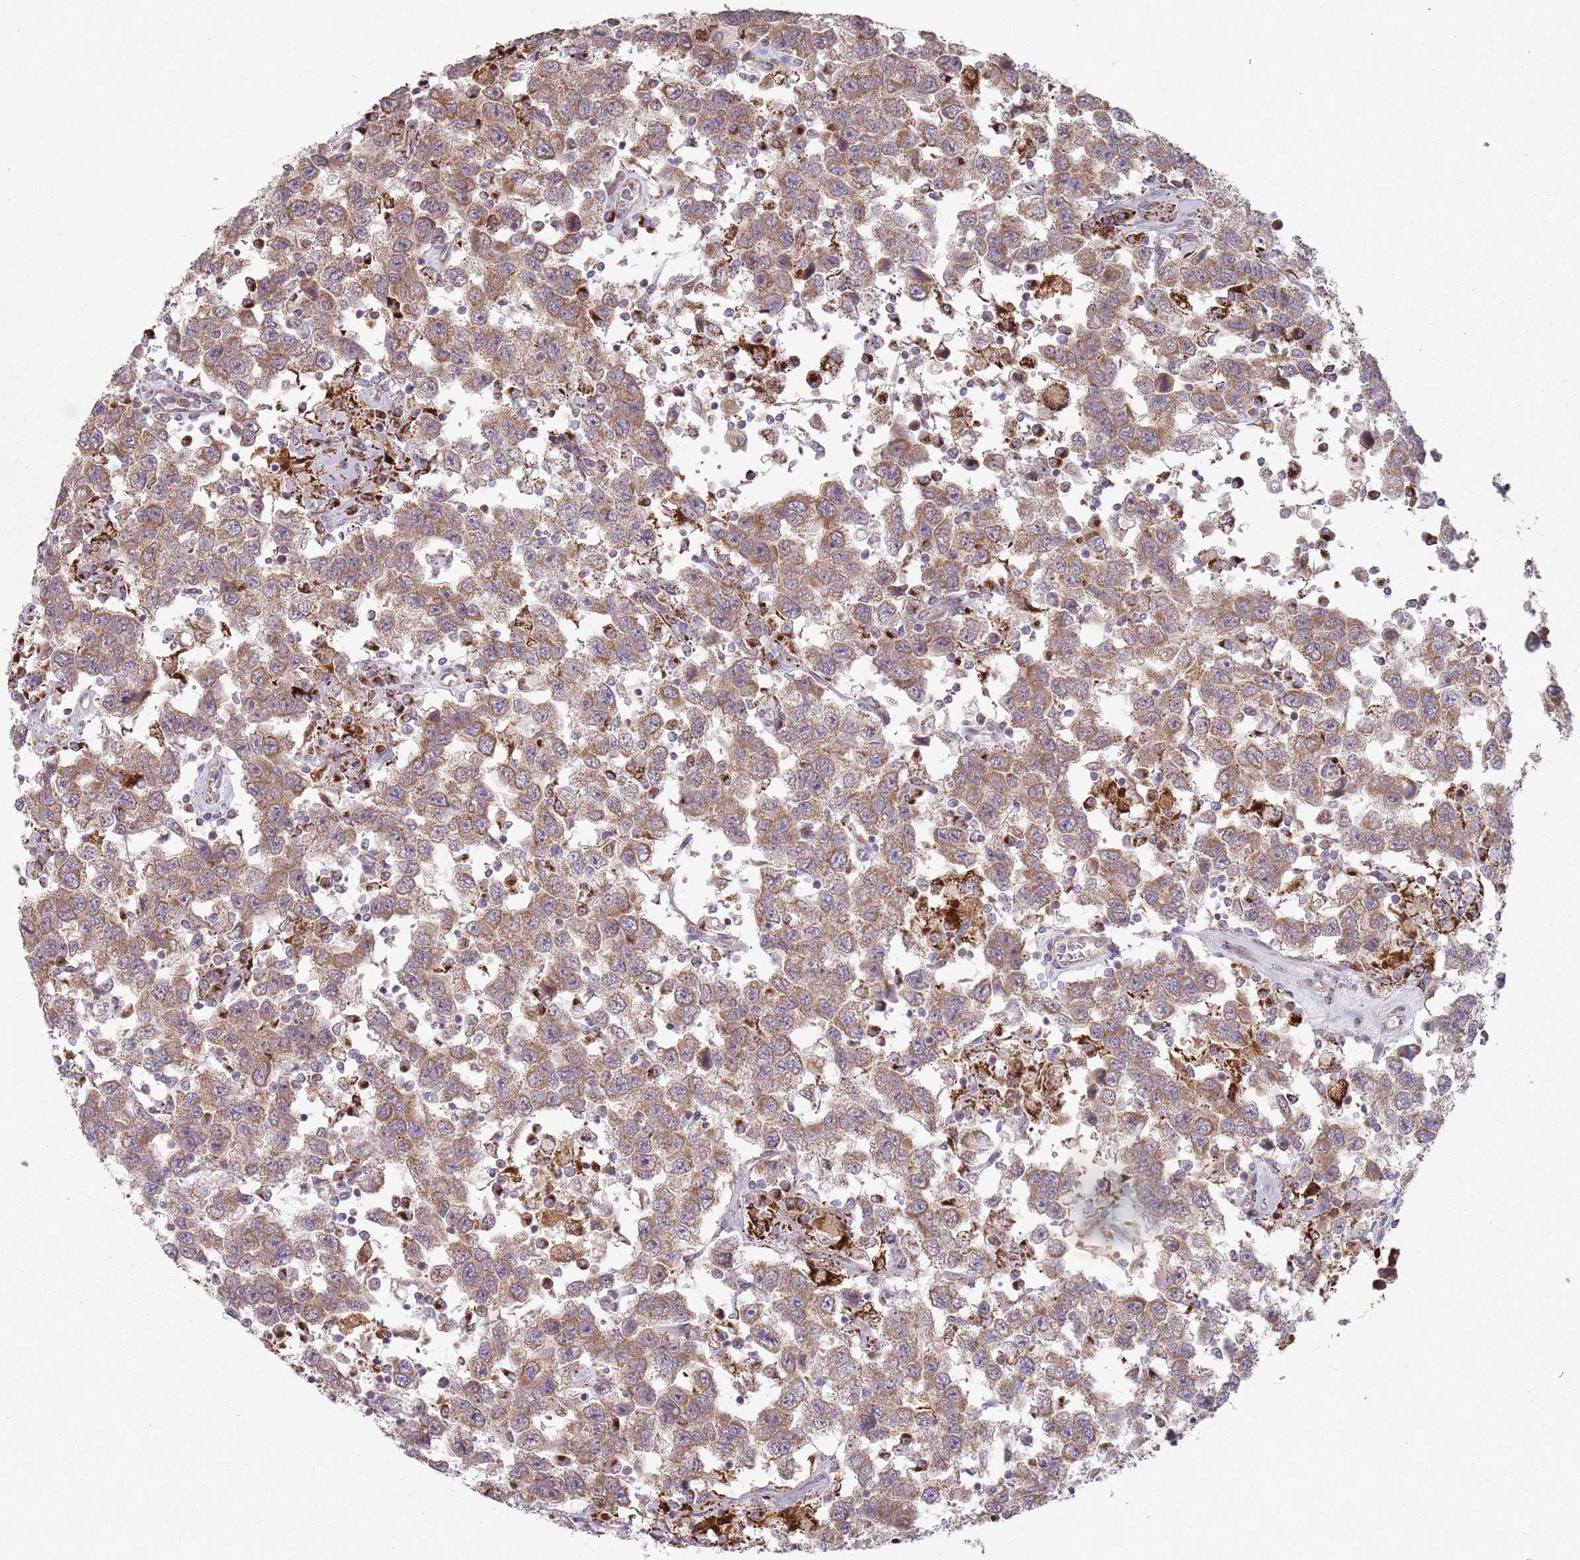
{"staining": {"intensity": "moderate", "quantity": ">75%", "location": "cytoplasmic/membranous"}, "tissue": "testis cancer", "cell_type": "Tumor cells", "image_type": "cancer", "snomed": [{"axis": "morphology", "description": "Seminoma, NOS"}, {"axis": "topography", "description": "Testis"}], "caption": "Tumor cells demonstrate medium levels of moderate cytoplasmic/membranous expression in about >75% of cells in human testis cancer (seminoma). (IHC, brightfield microscopy, high magnification).", "gene": "OR10Q1", "patient": {"sex": "male", "age": 41}}